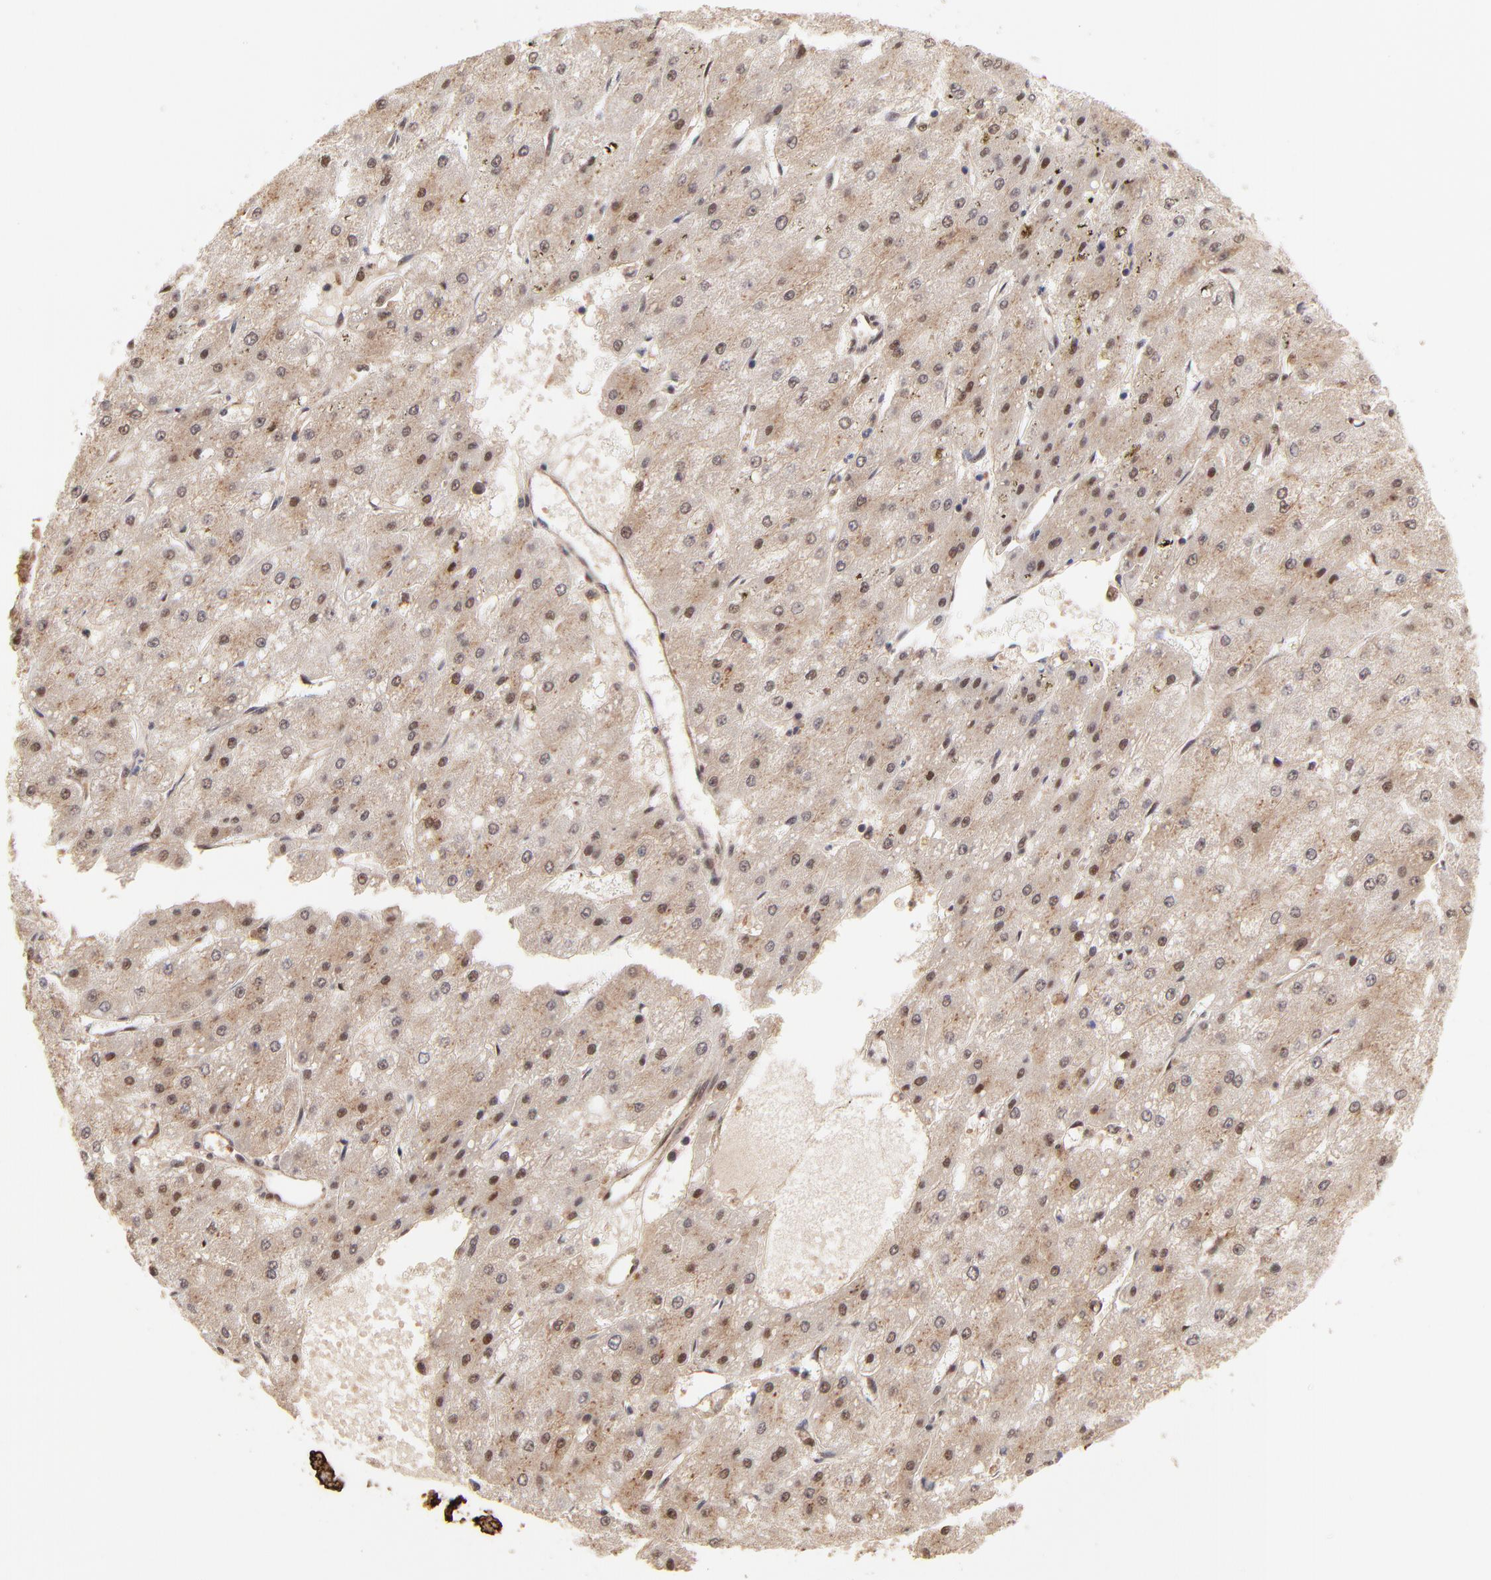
{"staining": {"intensity": "moderate", "quantity": ">75%", "location": "cytoplasmic/membranous,nuclear"}, "tissue": "liver cancer", "cell_type": "Tumor cells", "image_type": "cancer", "snomed": [{"axis": "morphology", "description": "Carcinoma, Hepatocellular, NOS"}, {"axis": "topography", "description": "Liver"}], "caption": "Immunohistochemistry (IHC) histopathology image of human hepatocellular carcinoma (liver) stained for a protein (brown), which demonstrates medium levels of moderate cytoplasmic/membranous and nuclear expression in about >75% of tumor cells.", "gene": "PSMD14", "patient": {"sex": "female", "age": 52}}